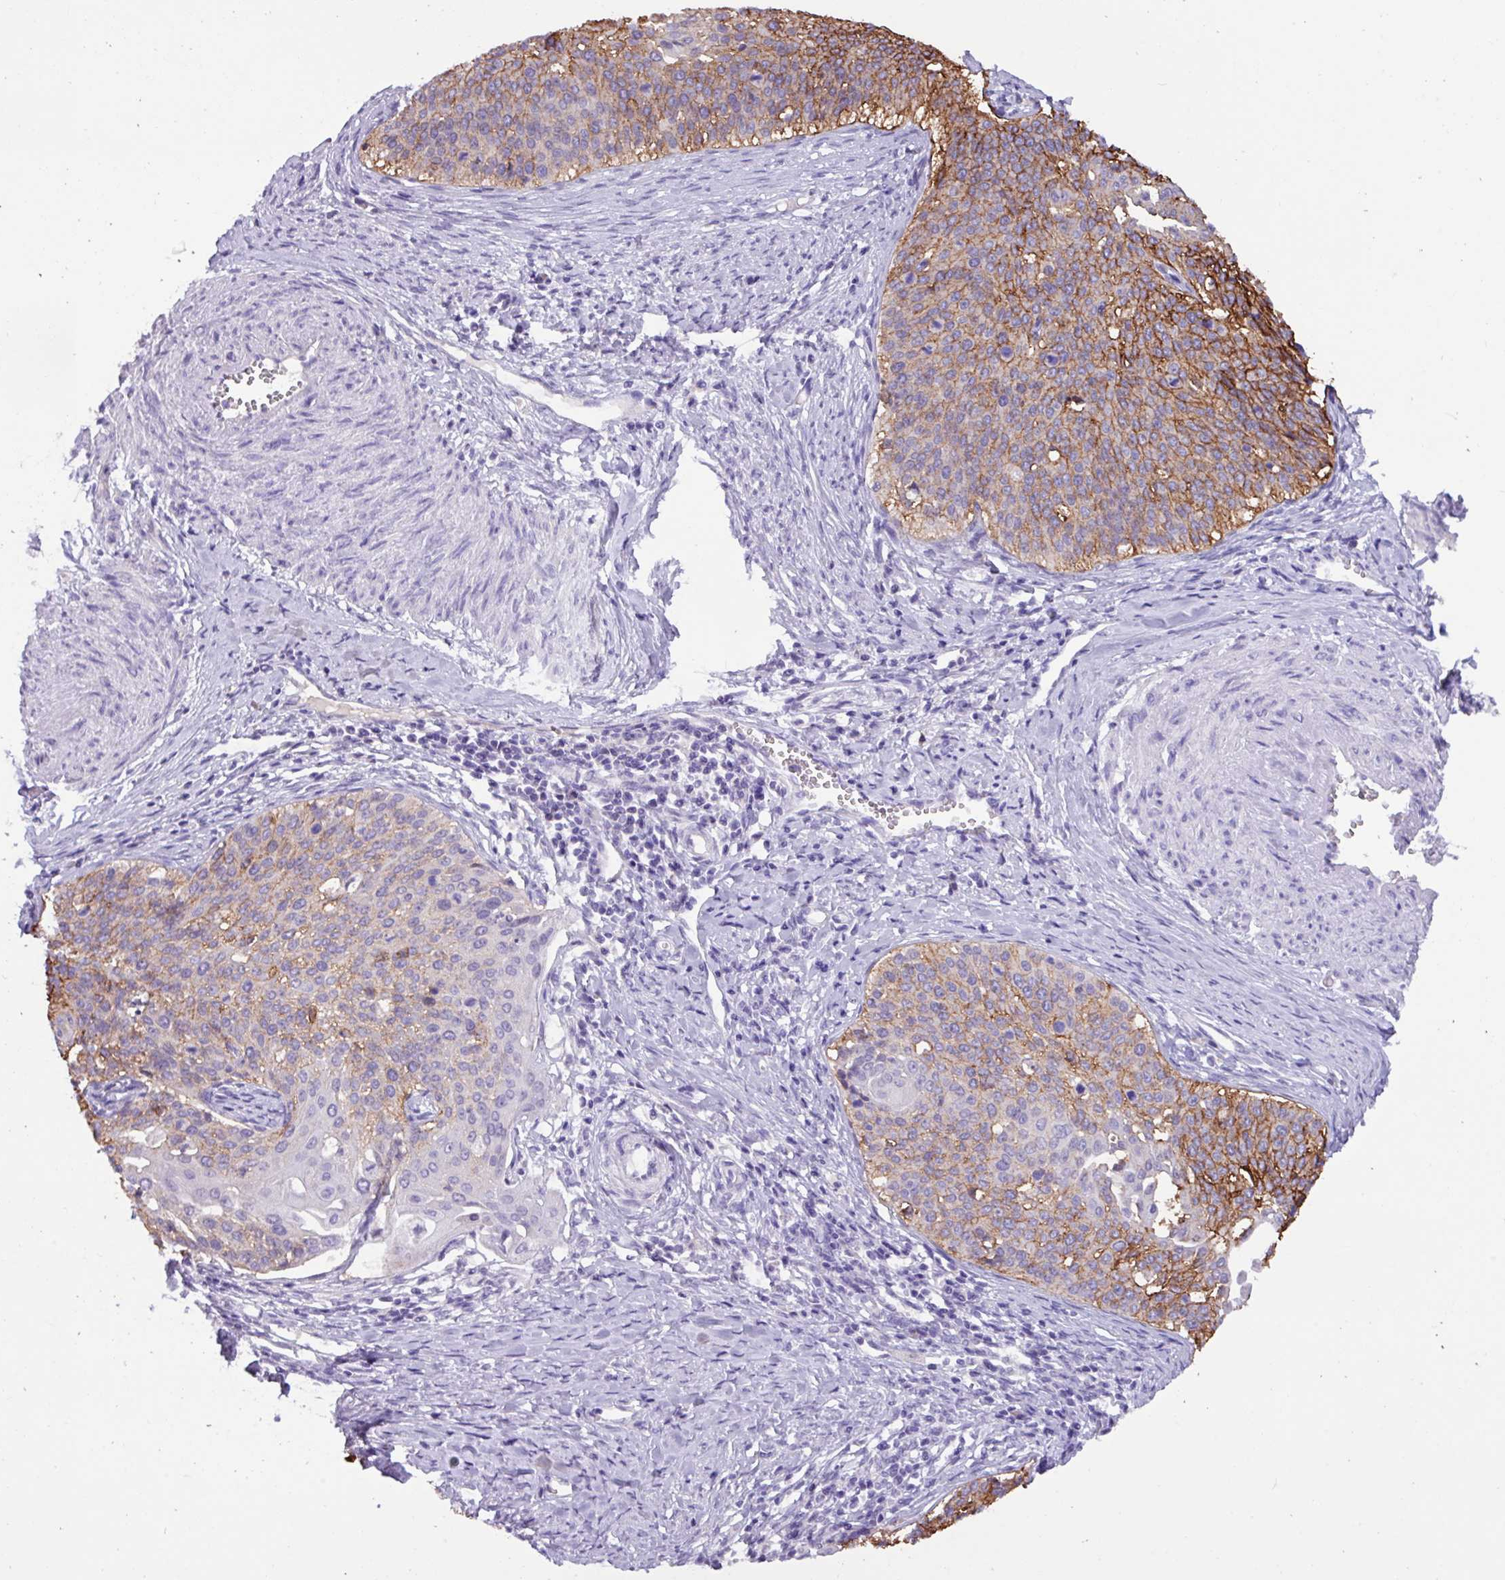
{"staining": {"intensity": "moderate", "quantity": "25%-75%", "location": "cytoplasmic/membranous"}, "tissue": "cervical cancer", "cell_type": "Tumor cells", "image_type": "cancer", "snomed": [{"axis": "morphology", "description": "Squamous cell carcinoma, NOS"}, {"axis": "topography", "description": "Cervix"}], "caption": "Immunohistochemical staining of cervical cancer displays moderate cytoplasmic/membranous protein staining in about 25%-75% of tumor cells.", "gene": "EPCAM", "patient": {"sex": "female", "age": 44}}